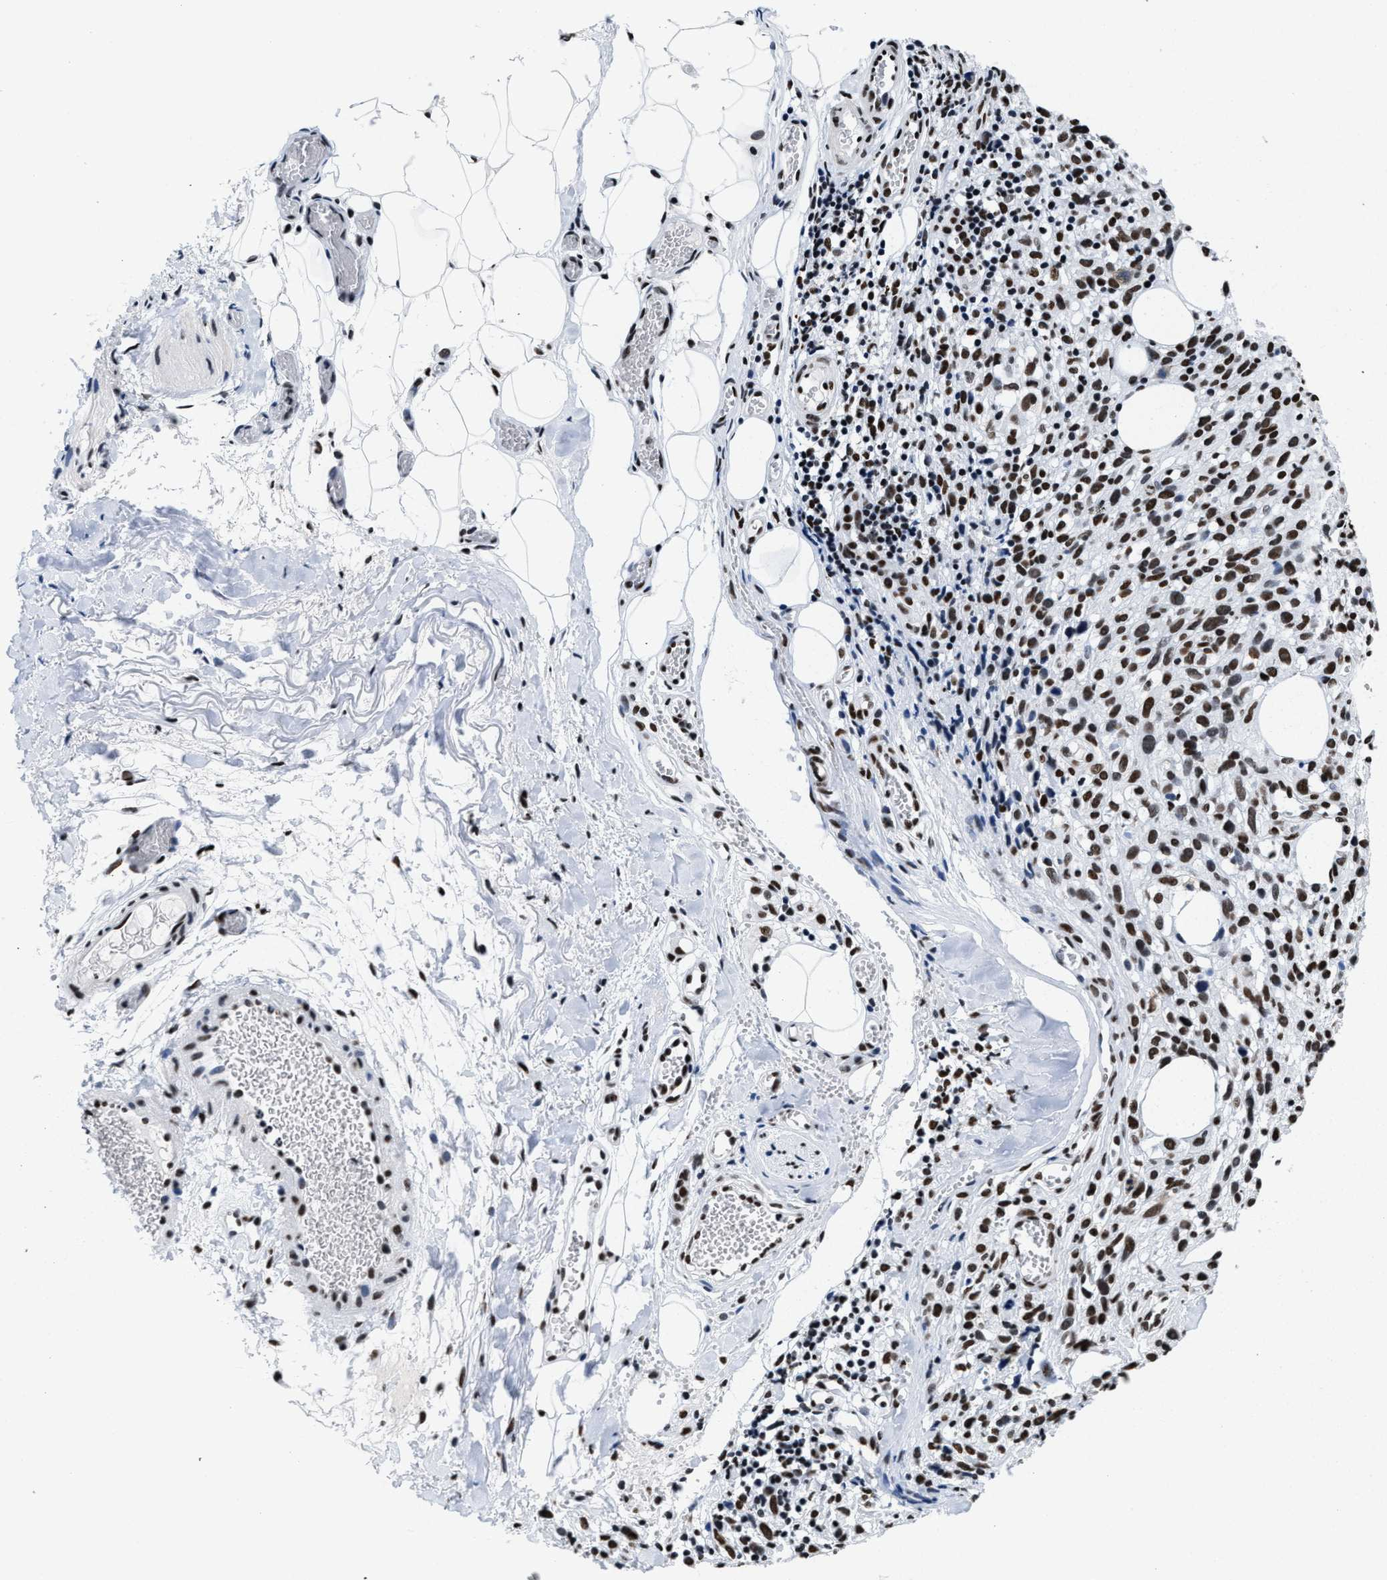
{"staining": {"intensity": "moderate", "quantity": "25%-75%", "location": "nuclear"}, "tissue": "melanoma", "cell_type": "Tumor cells", "image_type": "cancer", "snomed": [{"axis": "morphology", "description": "Malignant melanoma, NOS"}, {"axis": "topography", "description": "Skin"}], "caption": "Immunohistochemistry micrograph of neoplastic tissue: human malignant melanoma stained using immunohistochemistry demonstrates medium levels of moderate protein expression localized specifically in the nuclear of tumor cells, appearing as a nuclear brown color.", "gene": "SMARCC2", "patient": {"sex": "female", "age": 55}}